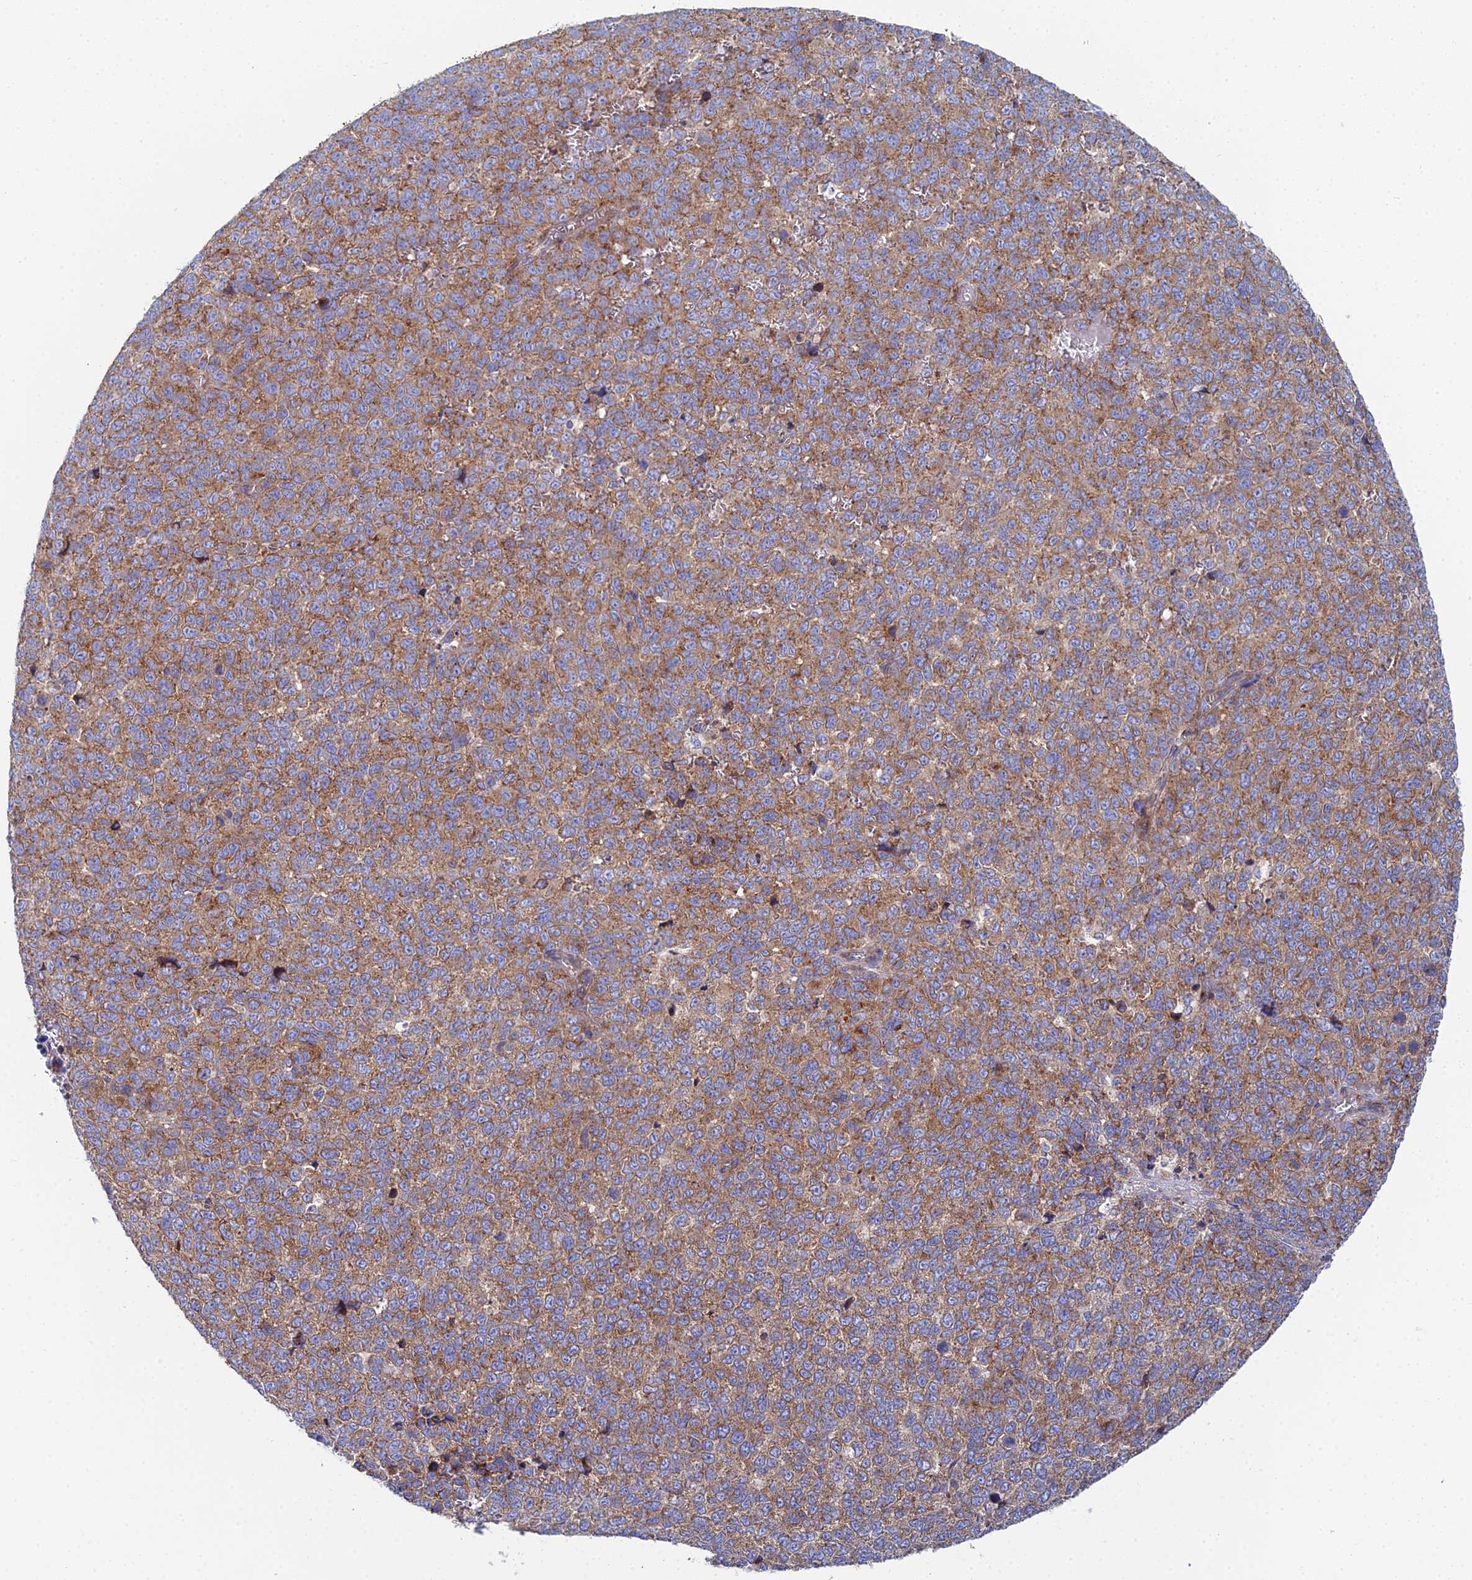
{"staining": {"intensity": "moderate", "quantity": ">75%", "location": "cytoplasmic/membranous"}, "tissue": "melanoma", "cell_type": "Tumor cells", "image_type": "cancer", "snomed": [{"axis": "morphology", "description": "Malignant melanoma, NOS"}, {"axis": "topography", "description": "Nose, NOS"}], "caption": "Tumor cells exhibit medium levels of moderate cytoplasmic/membranous staining in approximately >75% of cells in human melanoma.", "gene": "CLCN3", "patient": {"sex": "female", "age": 48}}